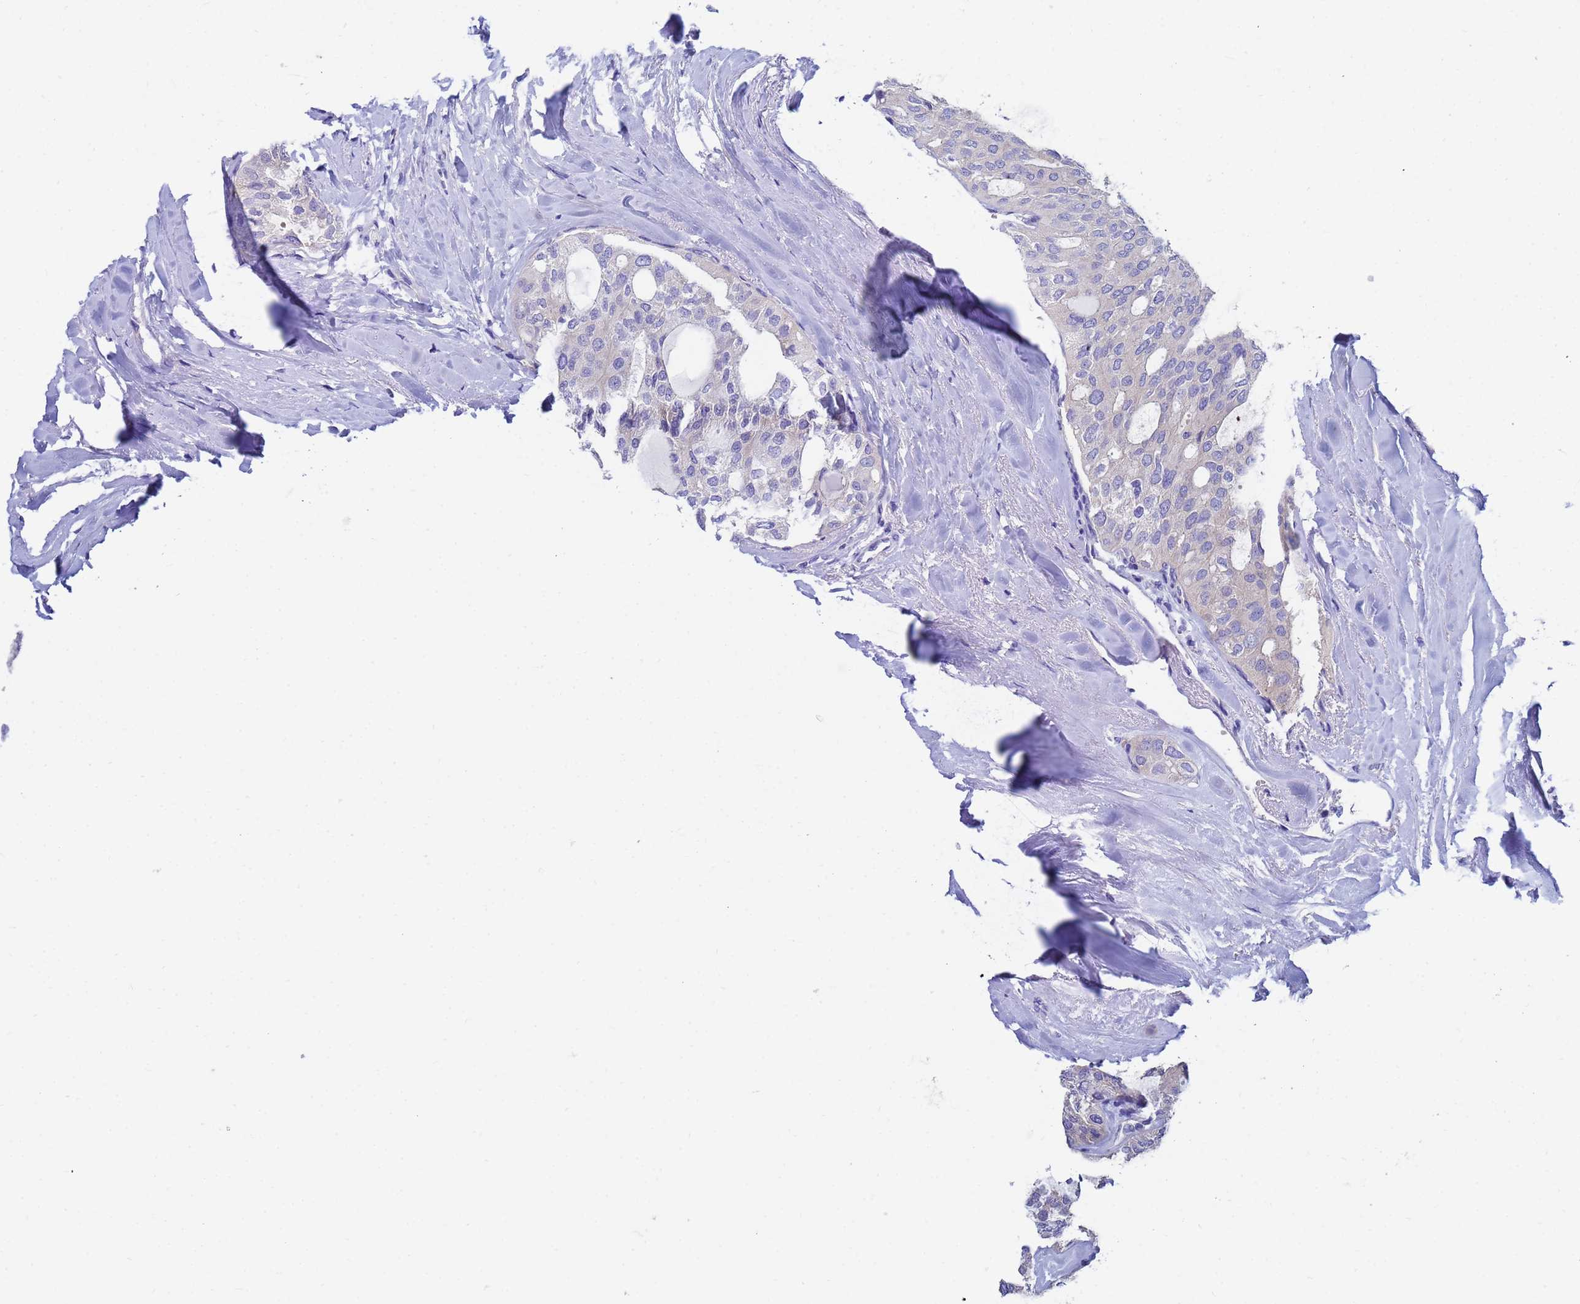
{"staining": {"intensity": "negative", "quantity": "none", "location": "none"}, "tissue": "thyroid cancer", "cell_type": "Tumor cells", "image_type": "cancer", "snomed": [{"axis": "morphology", "description": "Follicular adenoma carcinoma, NOS"}, {"axis": "topography", "description": "Thyroid gland"}], "caption": "A high-resolution photomicrograph shows immunohistochemistry (IHC) staining of follicular adenoma carcinoma (thyroid), which reveals no significant expression in tumor cells.", "gene": "UBE2O", "patient": {"sex": "male", "age": 75}}